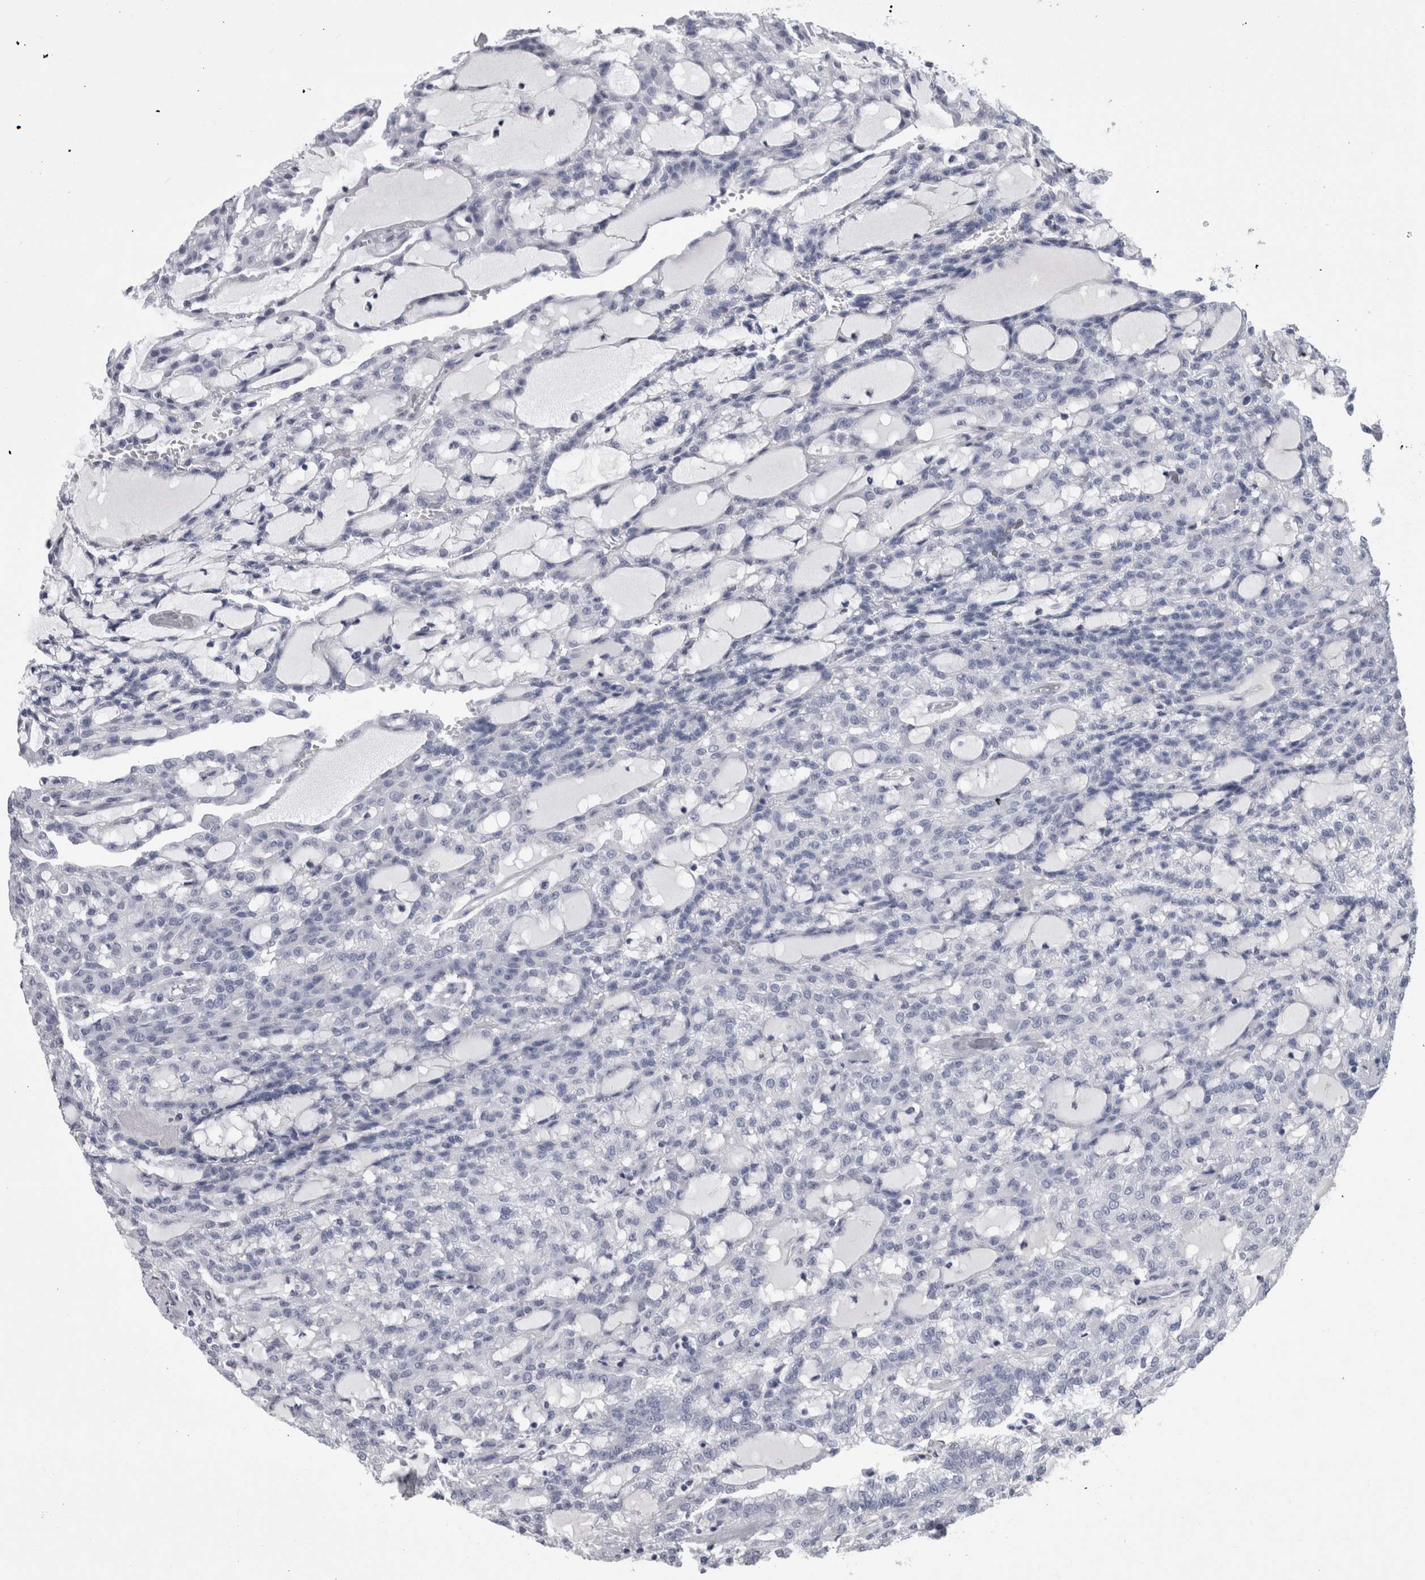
{"staining": {"intensity": "negative", "quantity": "none", "location": "none"}, "tissue": "renal cancer", "cell_type": "Tumor cells", "image_type": "cancer", "snomed": [{"axis": "morphology", "description": "Adenocarcinoma, NOS"}, {"axis": "topography", "description": "Kidney"}], "caption": "Tumor cells show no significant positivity in renal cancer (adenocarcinoma).", "gene": "PAX5", "patient": {"sex": "male", "age": 63}}